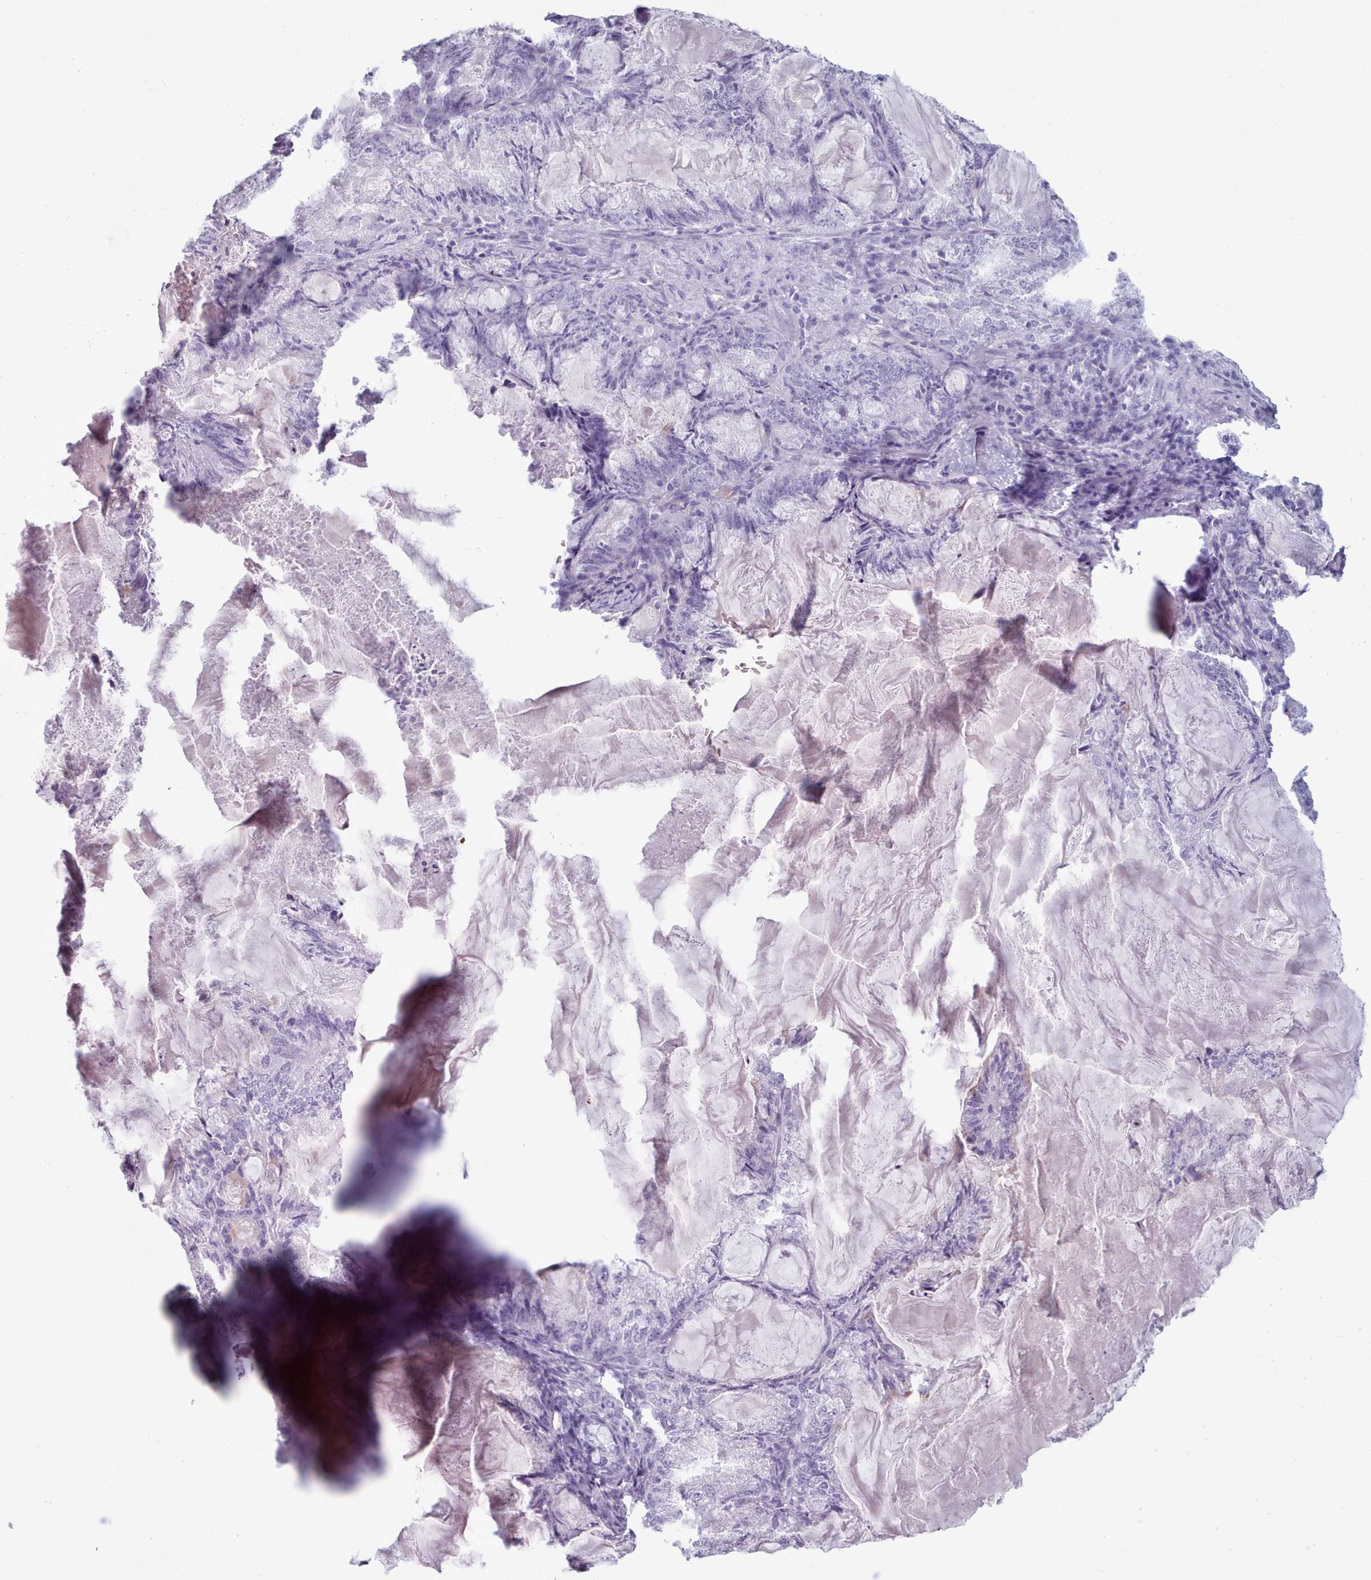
{"staining": {"intensity": "negative", "quantity": "none", "location": "none"}, "tissue": "endometrial cancer", "cell_type": "Tumor cells", "image_type": "cancer", "snomed": [{"axis": "morphology", "description": "Adenocarcinoma, NOS"}, {"axis": "topography", "description": "Endometrium"}], "caption": "IHC photomicrograph of neoplastic tissue: human adenocarcinoma (endometrial) stained with DAB (3,3'-diaminobenzidine) shows no significant protein expression in tumor cells.", "gene": "ZNF43", "patient": {"sex": "female", "age": 86}}